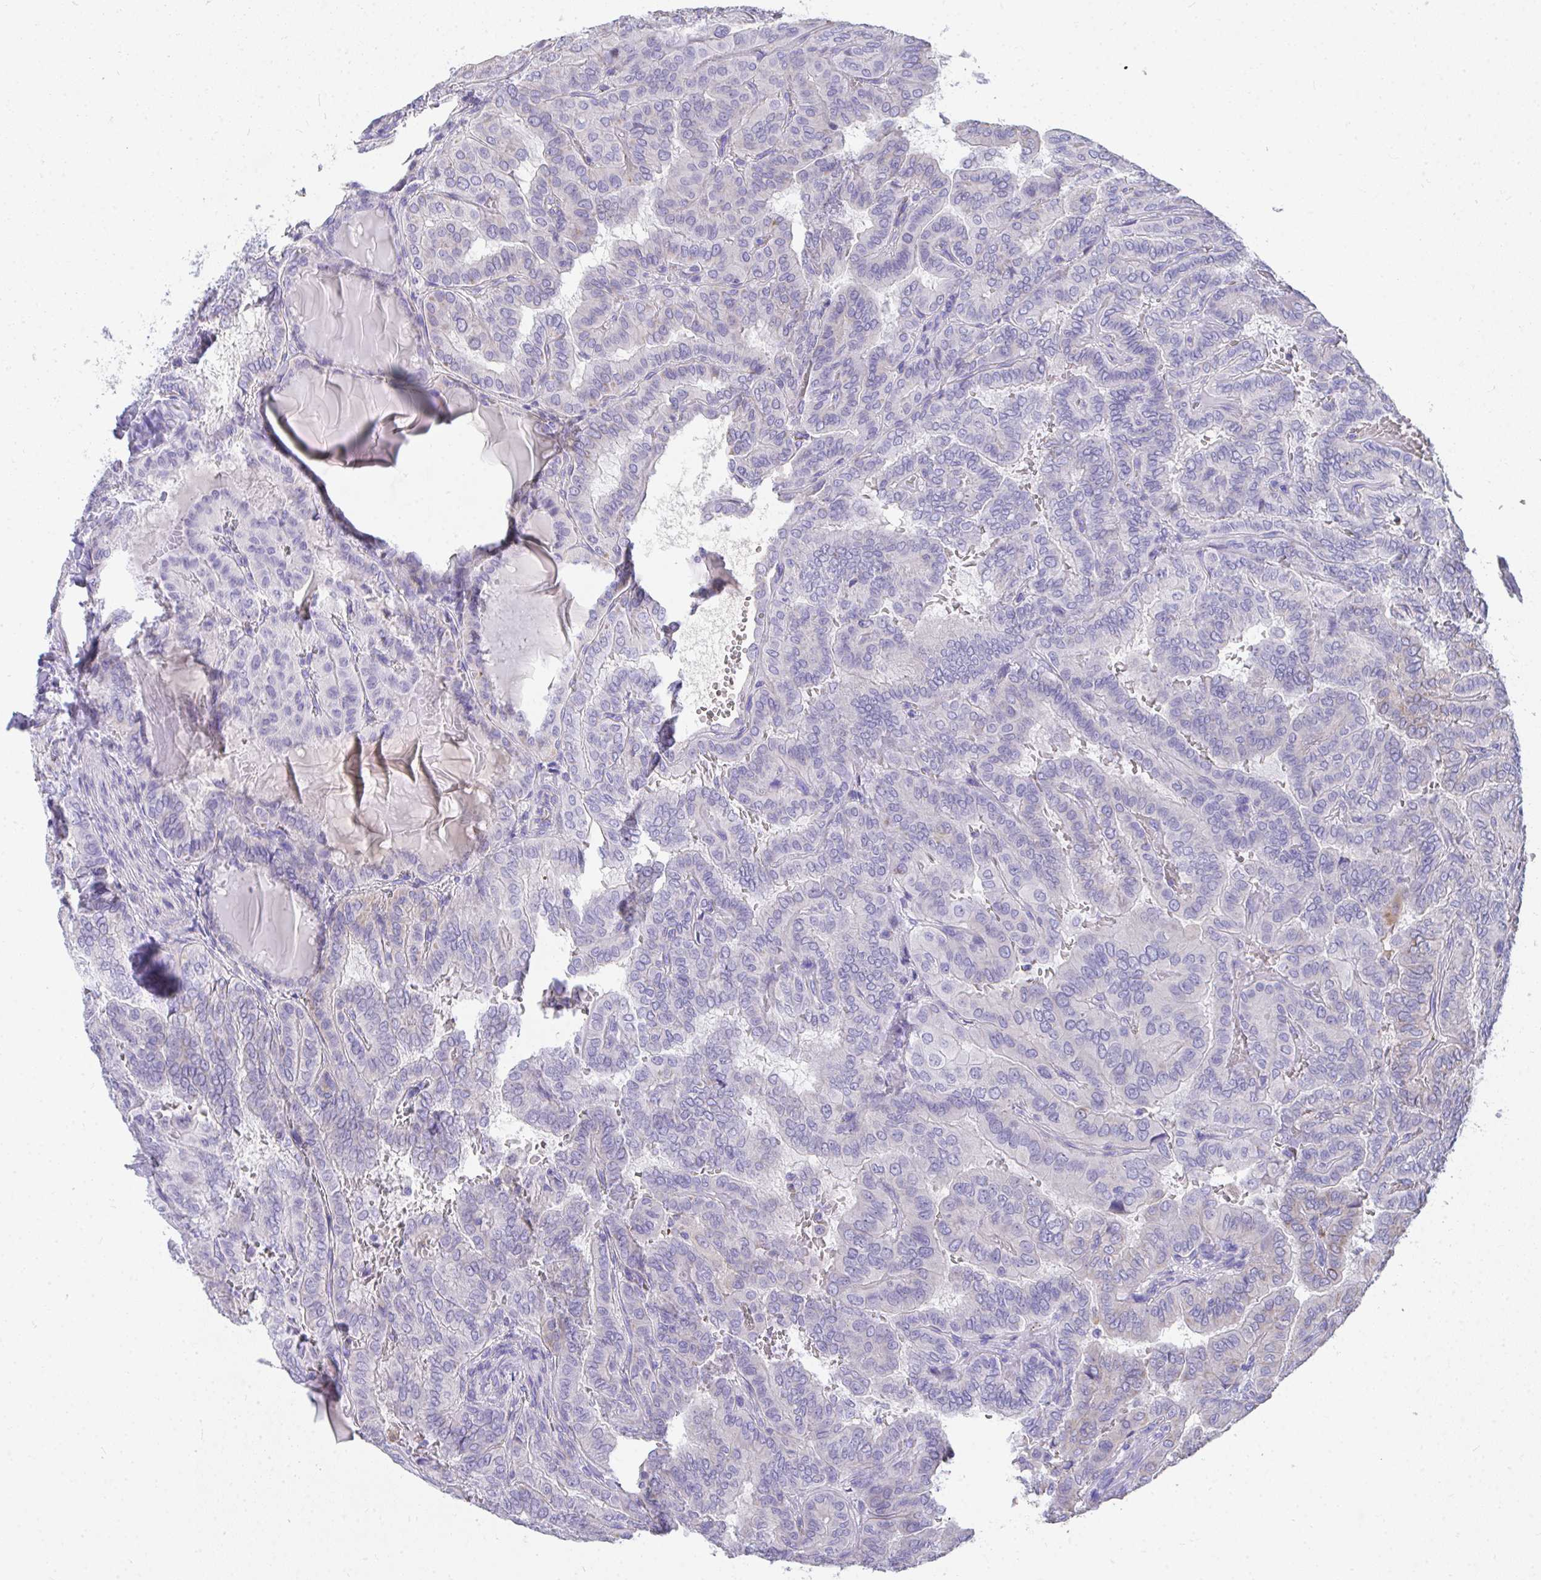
{"staining": {"intensity": "negative", "quantity": "none", "location": "none"}, "tissue": "thyroid cancer", "cell_type": "Tumor cells", "image_type": "cancer", "snomed": [{"axis": "morphology", "description": "Papillary adenocarcinoma, NOS"}, {"axis": "topography", "description": "Thyroid gland"}], "caption": "This image is of thyroid cancer stained with immunohistochemistry (IHC) to label a protein in brown with the nuclei are counter-stained blue. There is no expression in tumor cells.", "gene": "COA5", "patient": {"sex": "female", "age": 46}}